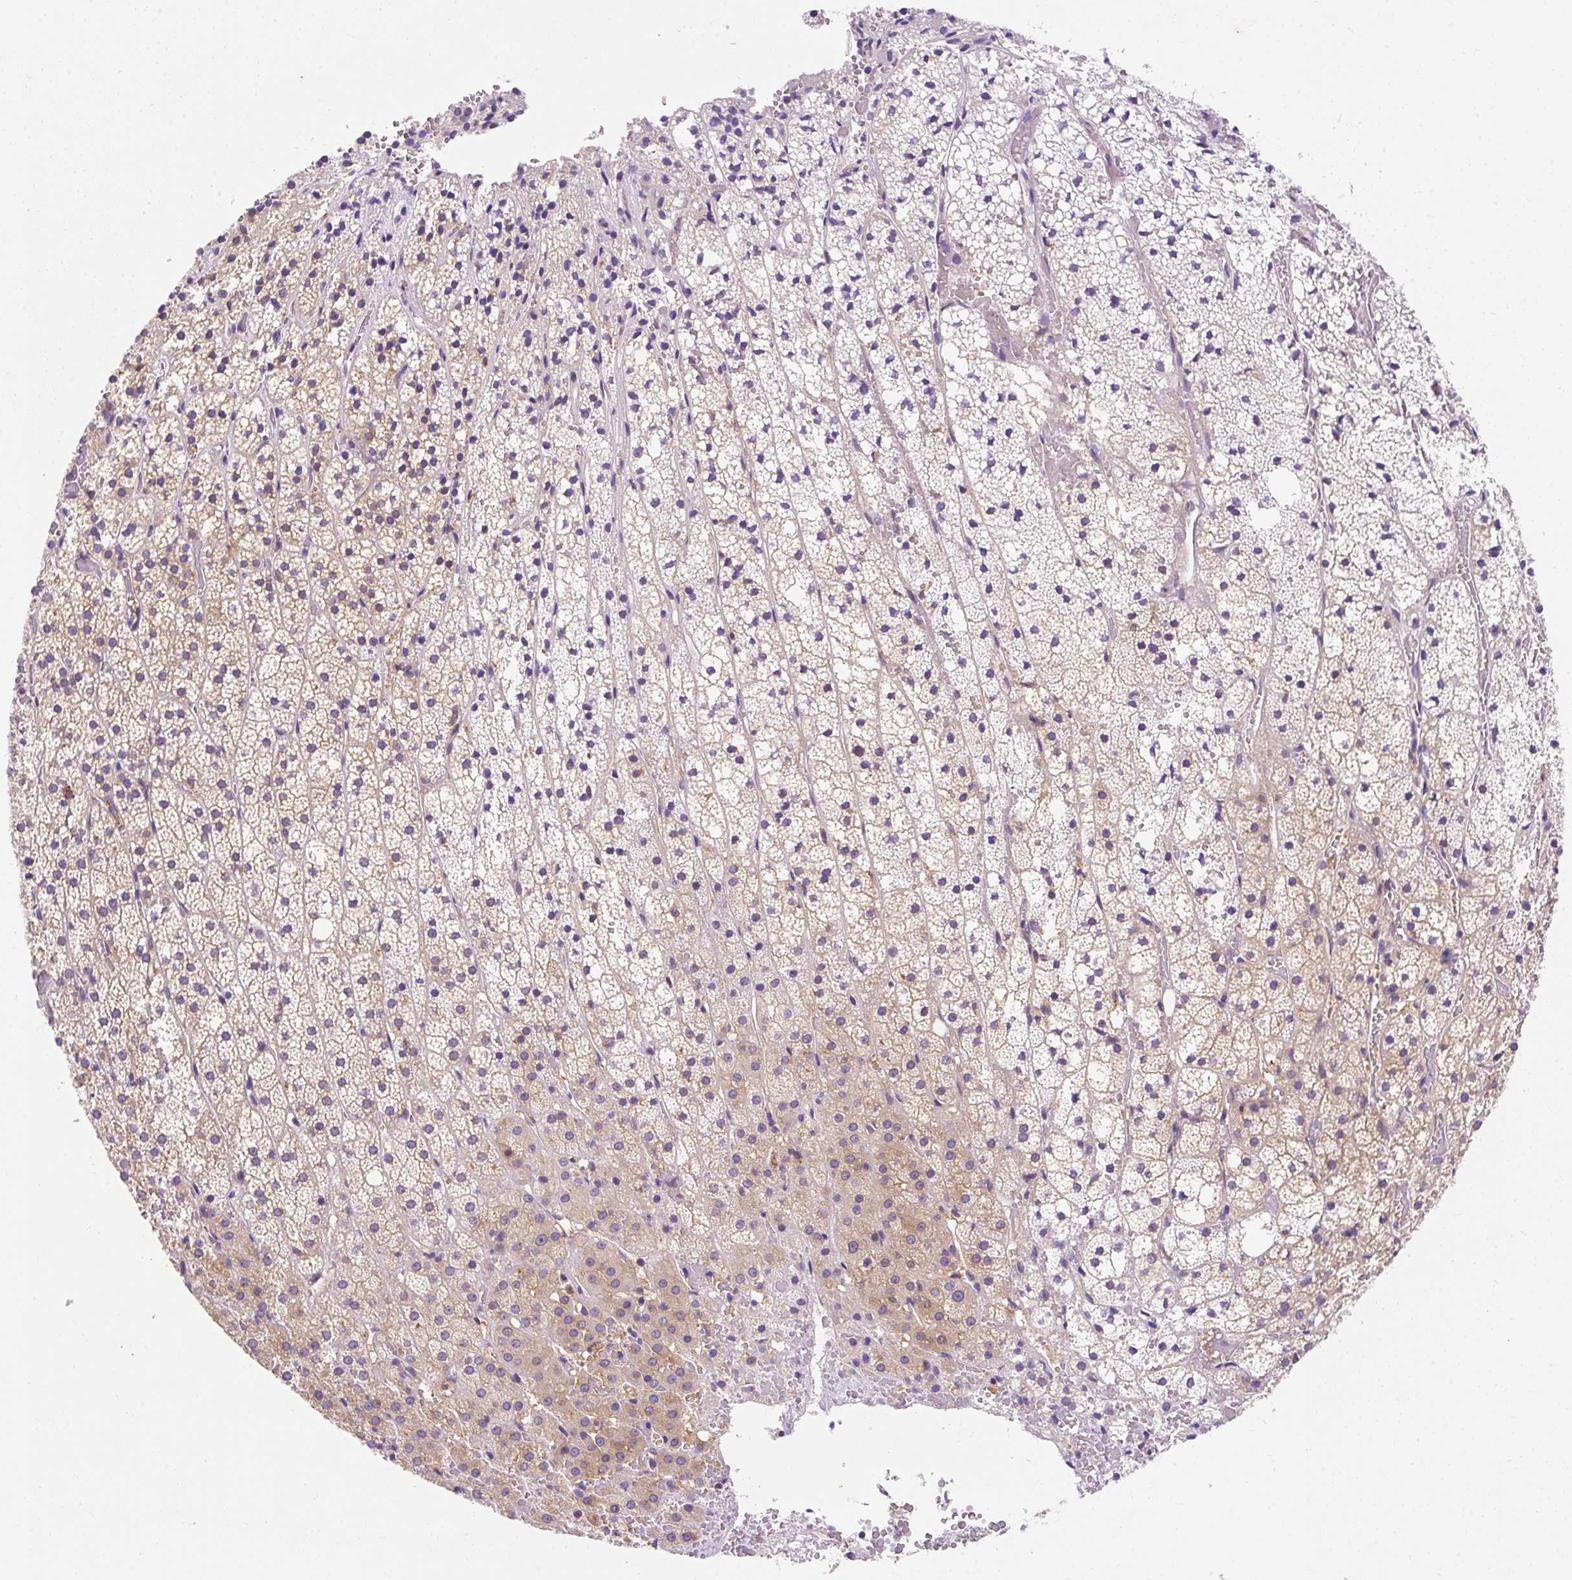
{"staining": {"intensity": "moderate", "quantity": "25%-75%", "location": "cytoplasmic/membranous"}, "tissue": "adrenal gland", "cell_type": "Glandular cells", "image_type": "normal", "snomed": [{"axis": "morphology", "description": "Normal tissue, NOS"}, {"axis": "topography", "description": "Adrenal gland"}], "caption": "Immunohistochemical staining of benign human adrenal gland shows medium levels of moderate cytoplasmic/membranous expression in about 25%-75% of glandular cells. The staining was performed using DAB (3,3'-diaminobenzidine), with brown indicating positive protein expression. Nuclei are stained blue with hematoxylin.", "gene": "OR4K15", "patient": {"sex": "male", "age": 53}}